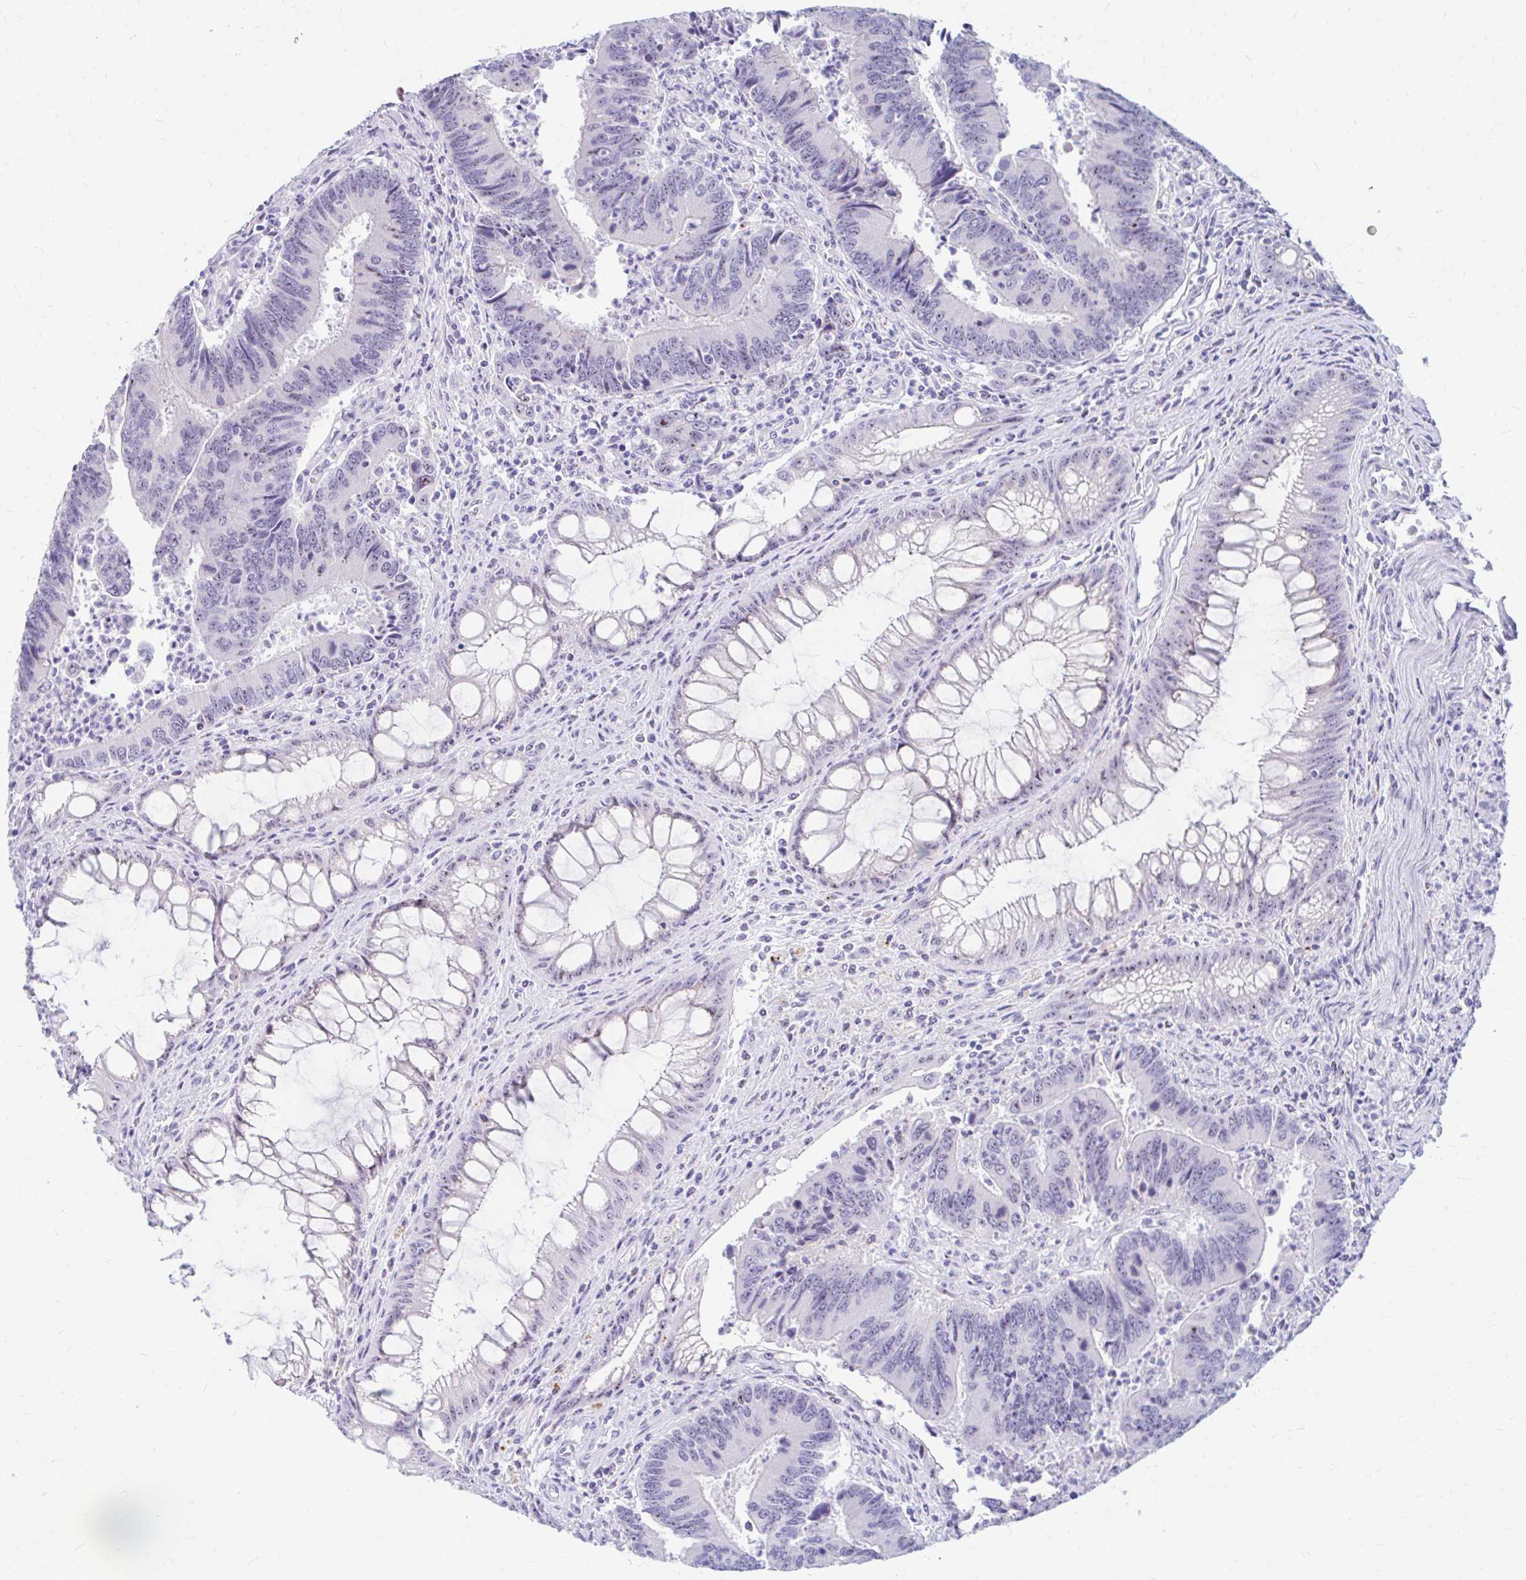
{"staining": {"intensity": "weak", "quantity": "<25%", "location": "nuclear"}, "tissue": "colorectal cancer", "cell_type": "Tumor cells", "image_type": "cancer", "snomed": [{"axis": "morphology", "description": "Adenocarcinoma, NOS"}, {"axis": "topography", "description": "Colon"}], "caption": "The photomicrograph reveals no staining of tumor cells in colorectal adenocarcinoma.", "gene": "FTSJ3", "patient": {"sex": "female", "age": 67}}